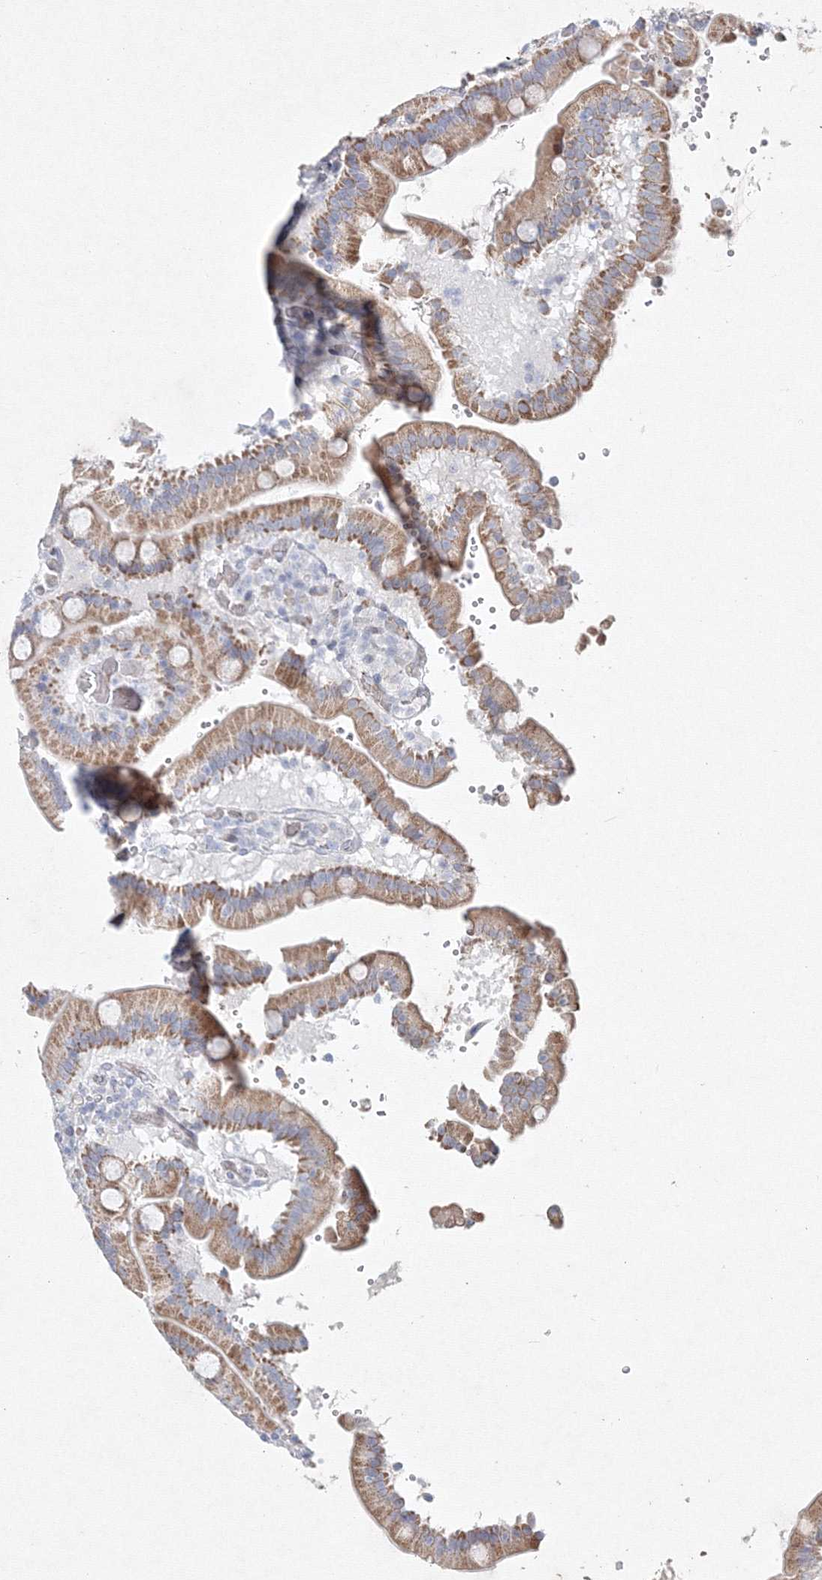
{"staining": {"intensity": "weak", "quantity": "25%-75%", "location": "cytoplasmic/membranous"}, "tissue": "duodenum", "cell_type": "Glandular cells", "image_type": "normal", "snomed": [{"axis": "morphology", "description": "Normal tissue, NOS"}, {"axis": "topography", "description": "Duodenum"}], "caption": "Normal duodenum displays weak cytoplasmic/membranous positivity in approximately 25%-75% of glandular cells, visualized by immunohistochemistry. Immunohistochemistry (ihc) stains the protein of interest in brown and the nuclei are stained blue.", "gene": "CXXC4", "patient": {"sex": "female", "age": 62}}